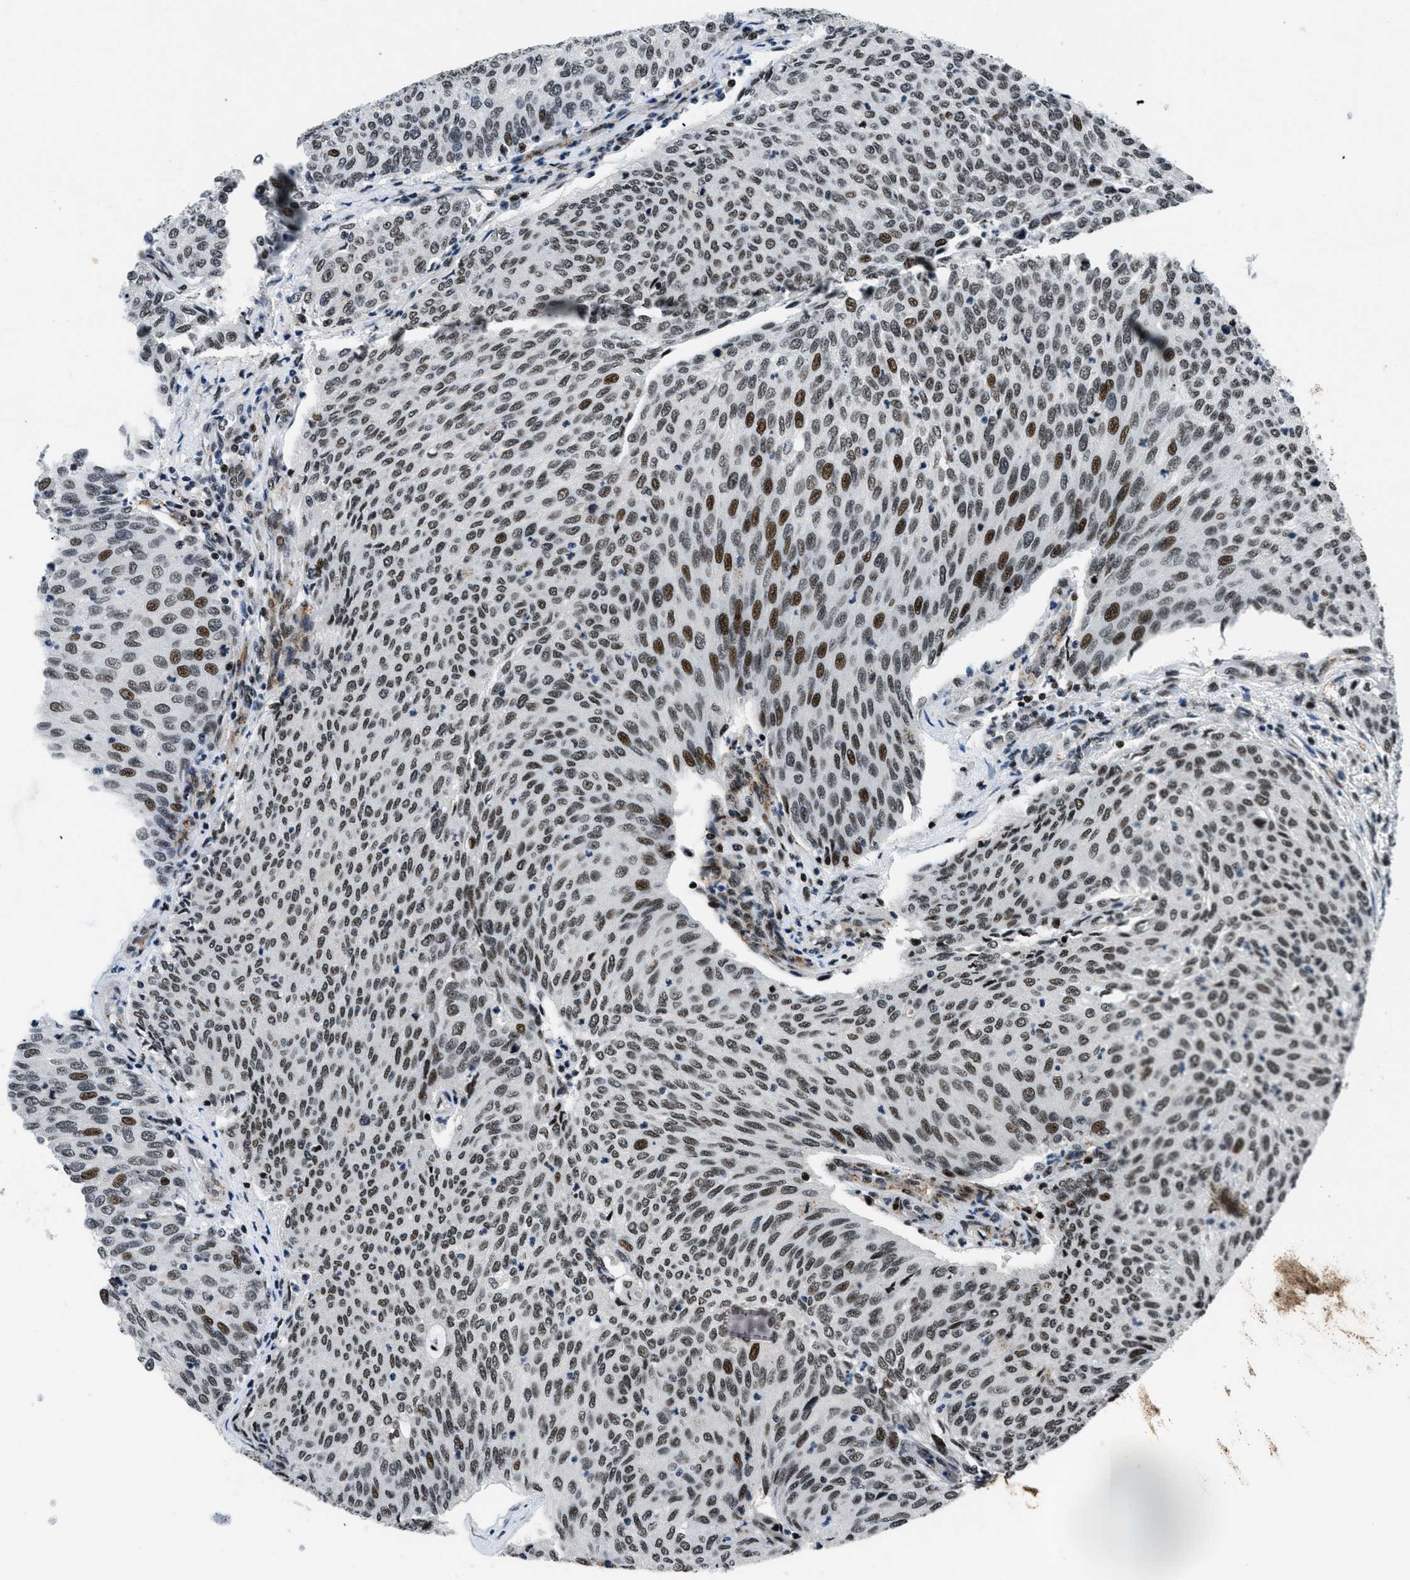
{"staining": {"intensity": "strong", "quantity": ">75%", "location": "nuclear"}, "tissue": "urothelial cancer", "cell_type": "Tumor cells", "image_type": "cancer", "snomed": [{"axis": "morphology", "description": "Urothelial carcinoma, Low grade"}, {"axis": "topography", "description": "Urinary bladder"}], "caption": "Protein positivity by immunohistochemistry (IHC) displays strong nuclear expression in approximately >75% of tumor cells in low-grade urothelial carcinoma. The staining was performed using DAB, with brown indicating positive protein expression. Nuclei are stained blue with hematoxylin.", "gene": "SMARCB1", "patient": {"sex": "female", "age": 79}}